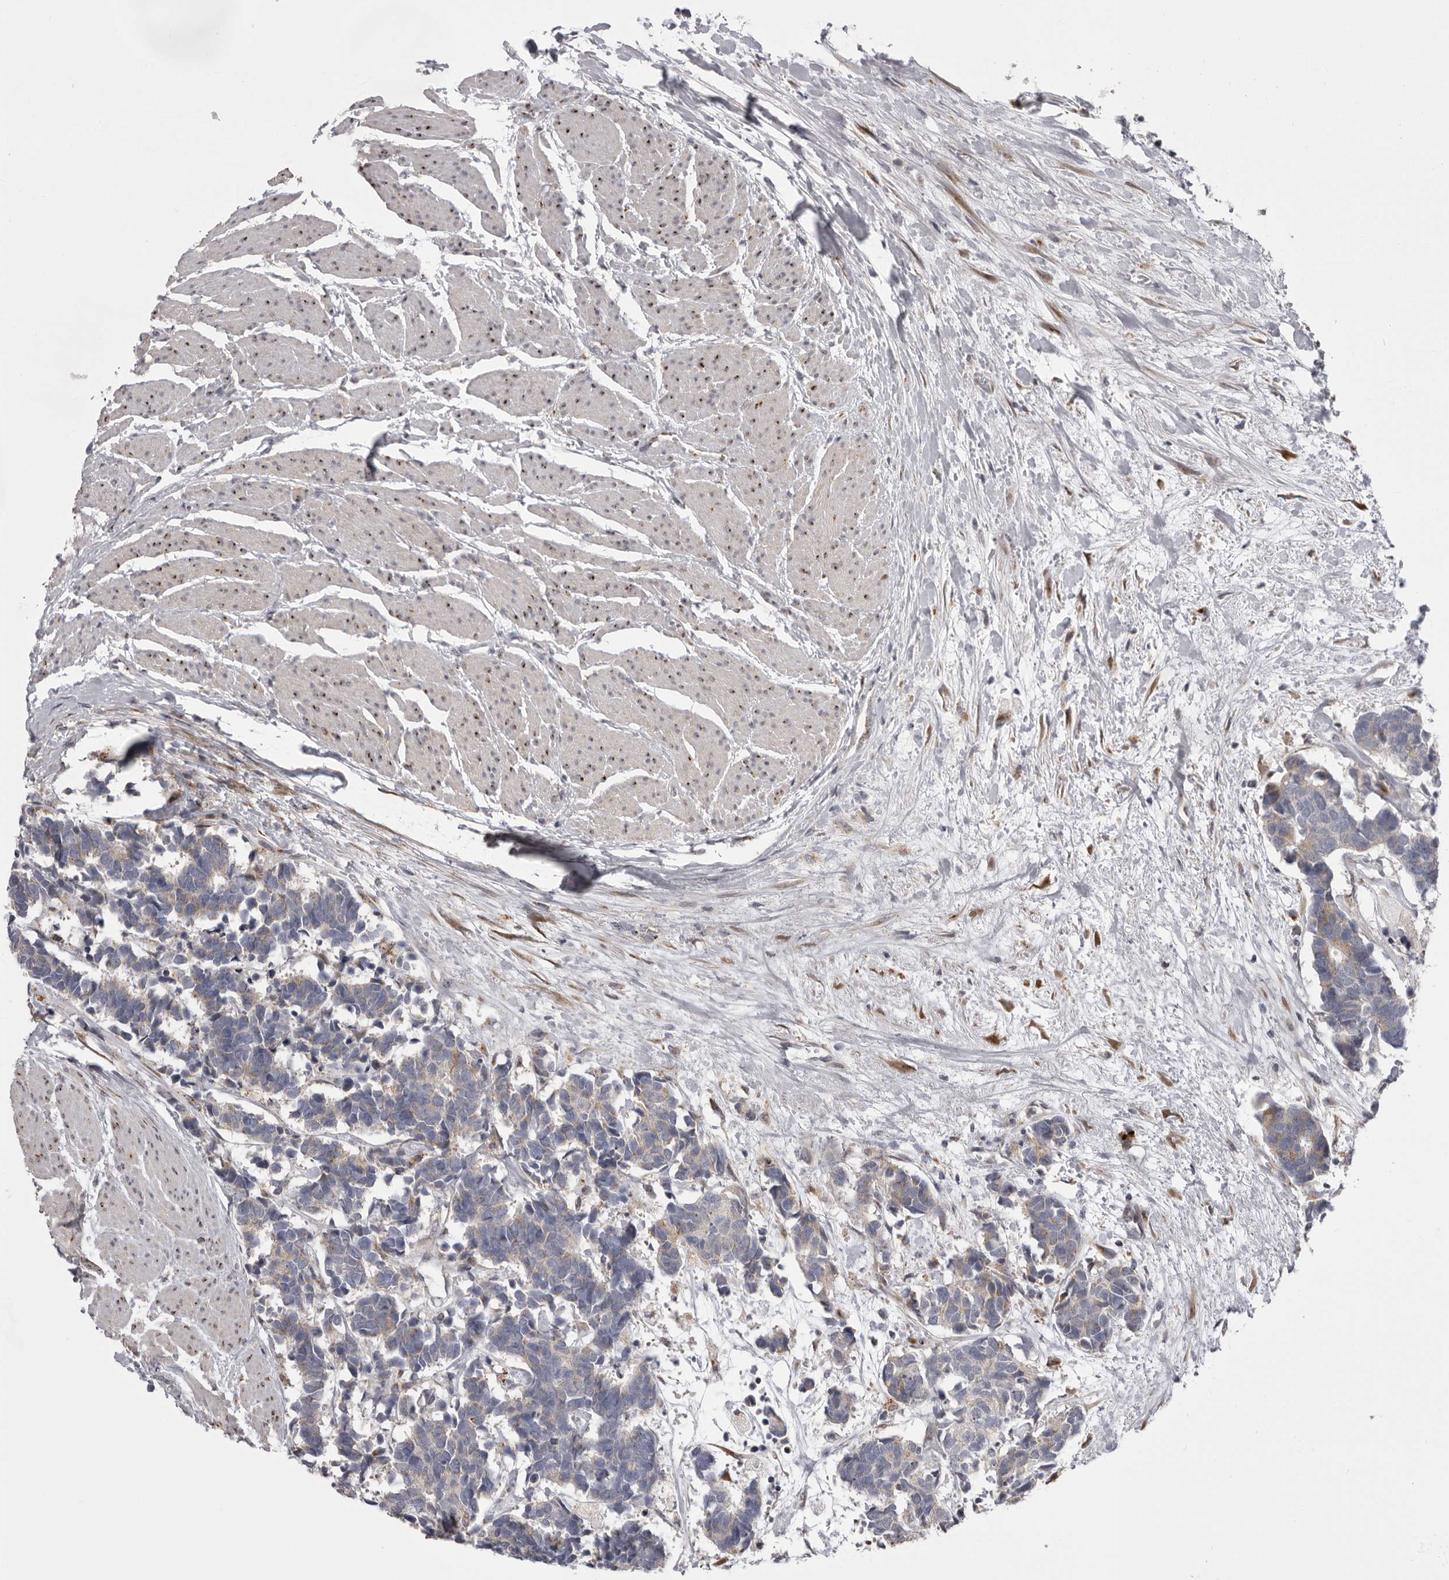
{"staining": {"intensity": "weak", "quantity": "<25%", "location": "cytoplasmic/membranous"}, "tissue": "carcinoid", "cell_type": "Tumor cells", "image_type": "cancer", "snomed": [{"axis": "morphology", "description": "Carcinoma, NOS"}, {"axis": "morphology", "description": "Carcinoid, malignant, NOS"}, {"axis": "topography", "description": "Urinary bladder"}], "caption": "Protein analysis of malignant carcinoid exhibits no significant positivity in tumor cells. (DAB (3,3'-diaminobenzidine) immunohistochemistry with hematoxylin counter stain).", "gene": "WDR47", "patient": {"sex": "male", "age": 57}}